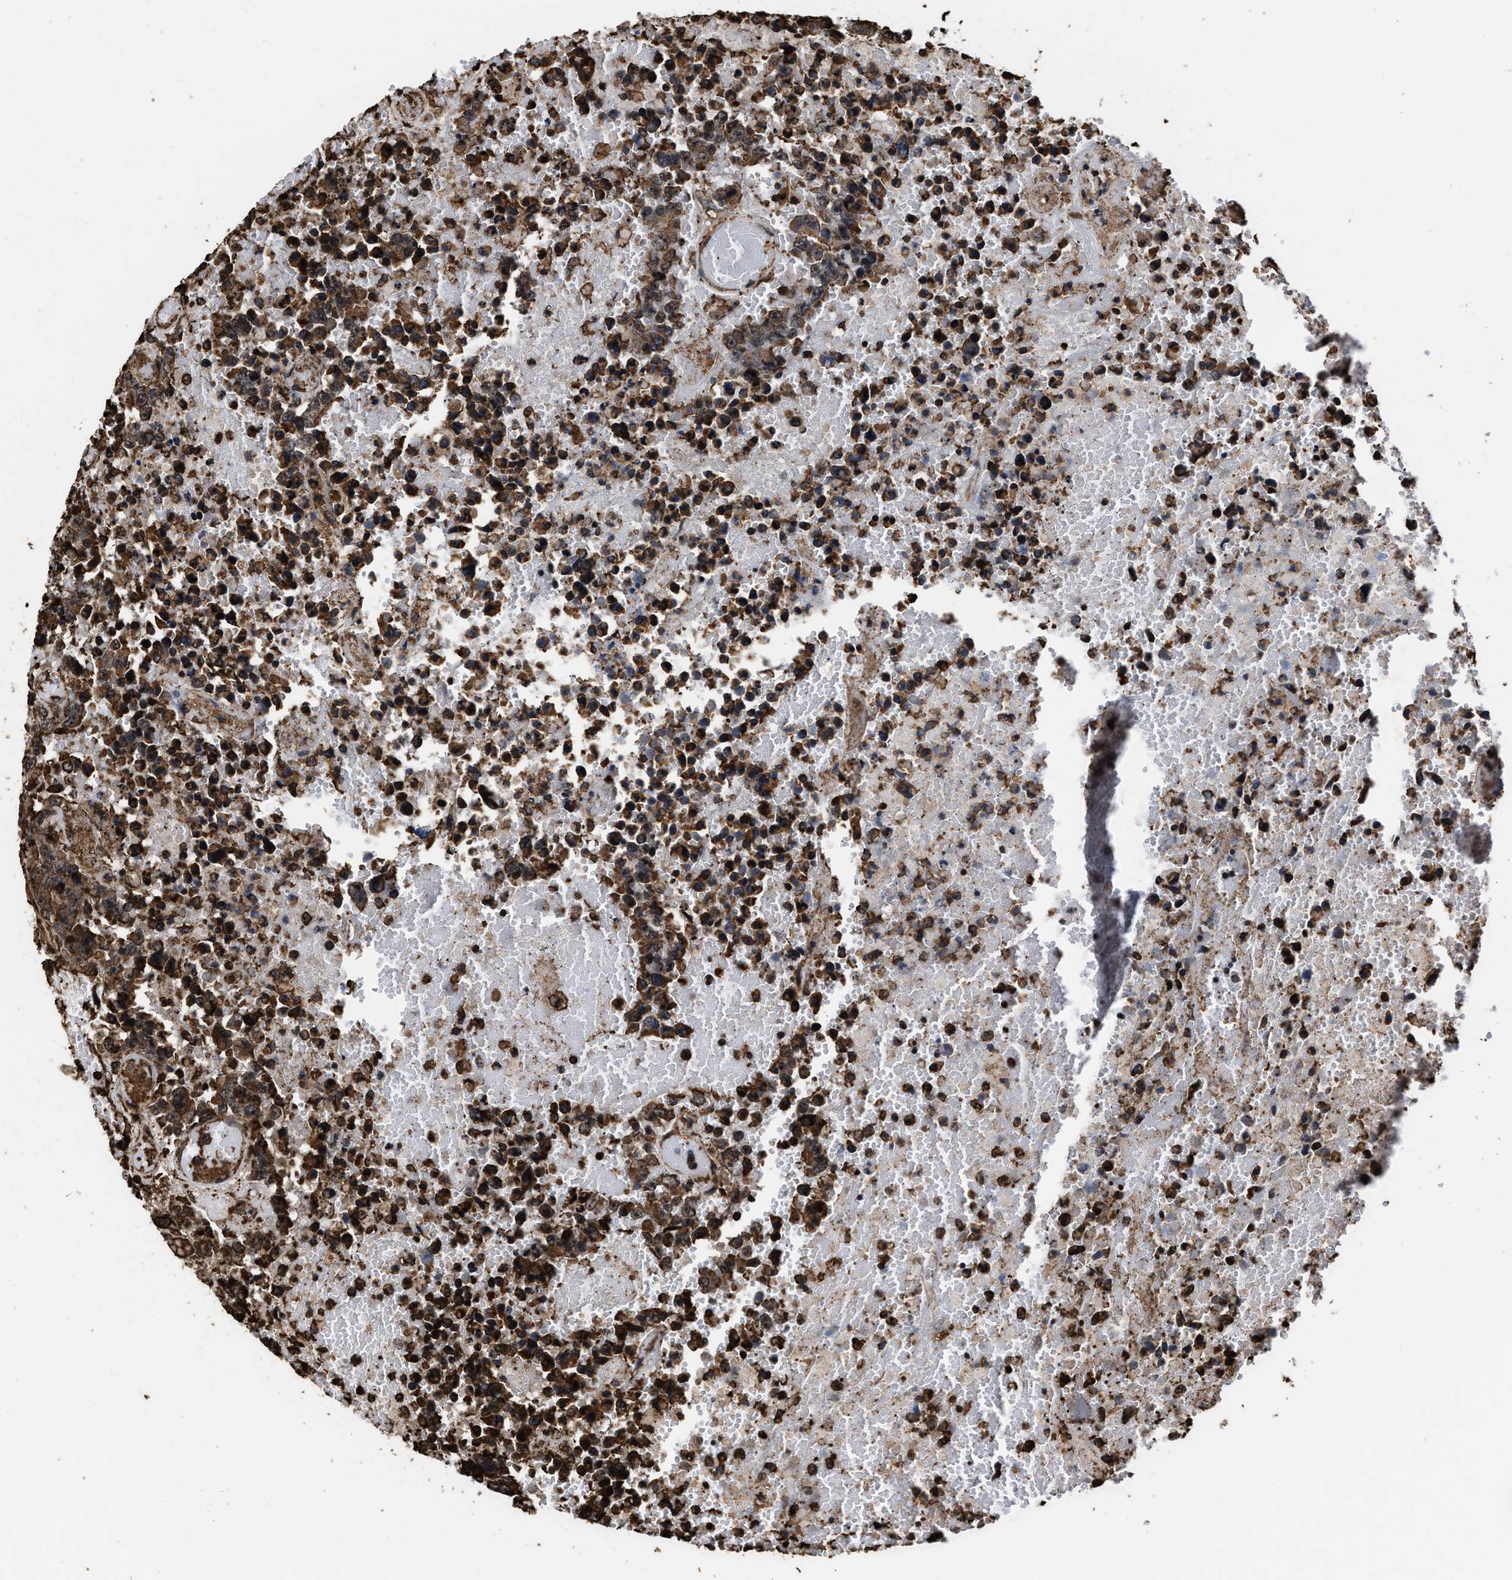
{"staining": {"intensity": "moderate", "quantity": ">75%", "location": "cytoplasmic/membranous"}, "tissue": "testis cancer", "cell_type": "Tumor cells", "image_type": "cancer", "snomed": [{"axis": "morphology", "description": "Carcinoma, Embryonal, NOS"}, {"axis": "topography", "description": "Testis"}], "caption": "Human embryonal carcinoma (testis) stained for a protein (brown) shows moderate cytoplasmic/membranous positive staining in approximately >75% of tumor cells.", "gene": "KBTBD2", "patient": {"sex": "male", "age": 25}}